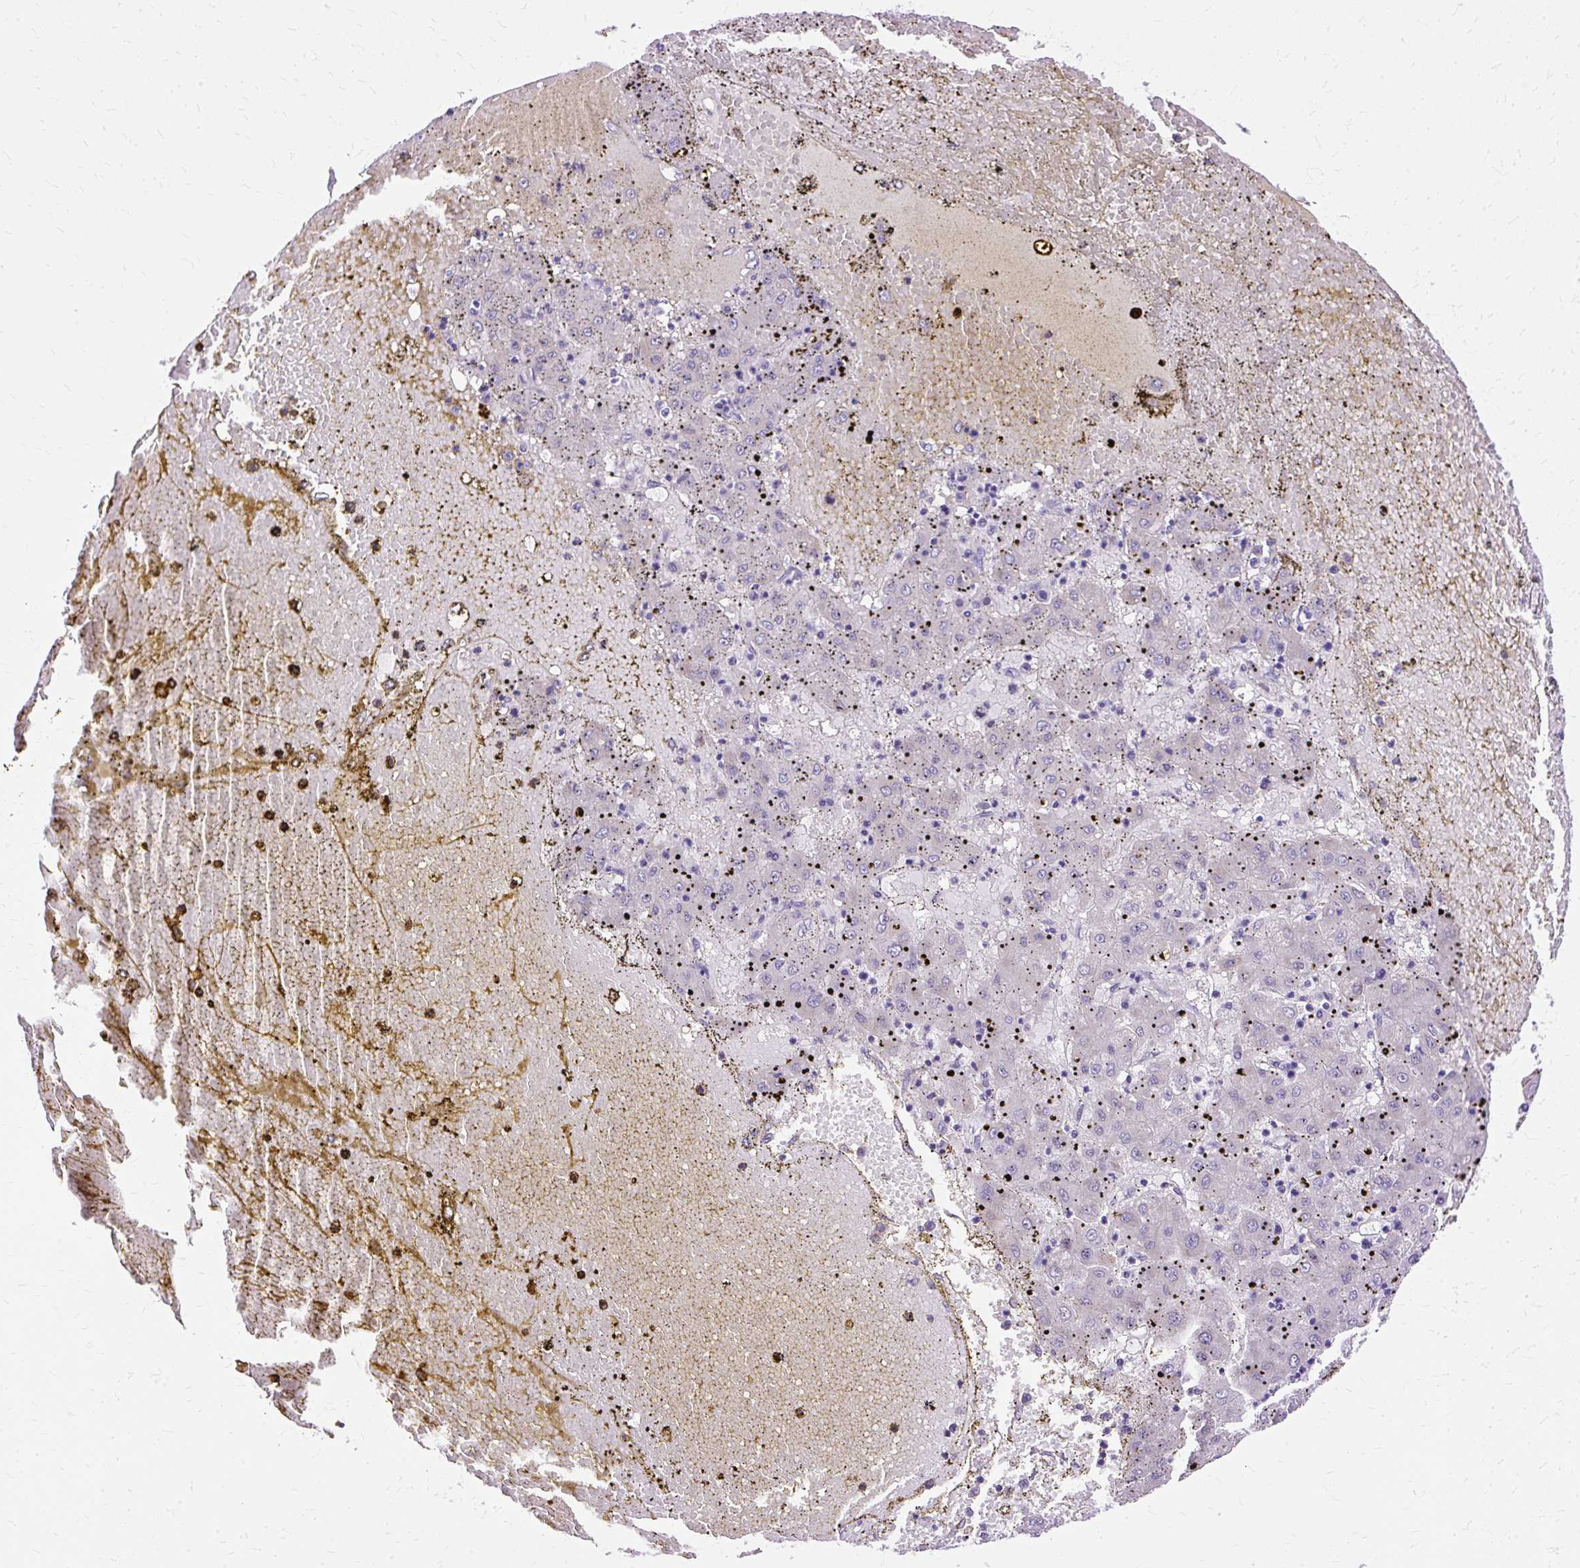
{"staining": {"intensity": "negative", "quantity": "none", "location": "none"}, "tissue": "liver cancer", "cell_type": "Tumor cells", "image_type": "cancer", "snomed": [{"axis": "morphology", "description": "Carcinoma, Hepatocellular, NOS"}, {"axis": "topography", "description": "Liver"}], "caption": "This is an immunohistochemistry (IHC) image of liver cancer. There is no expression in tumor cells.", "gene": "MYO6", "patient": {"sex": "male", "age": 72}}